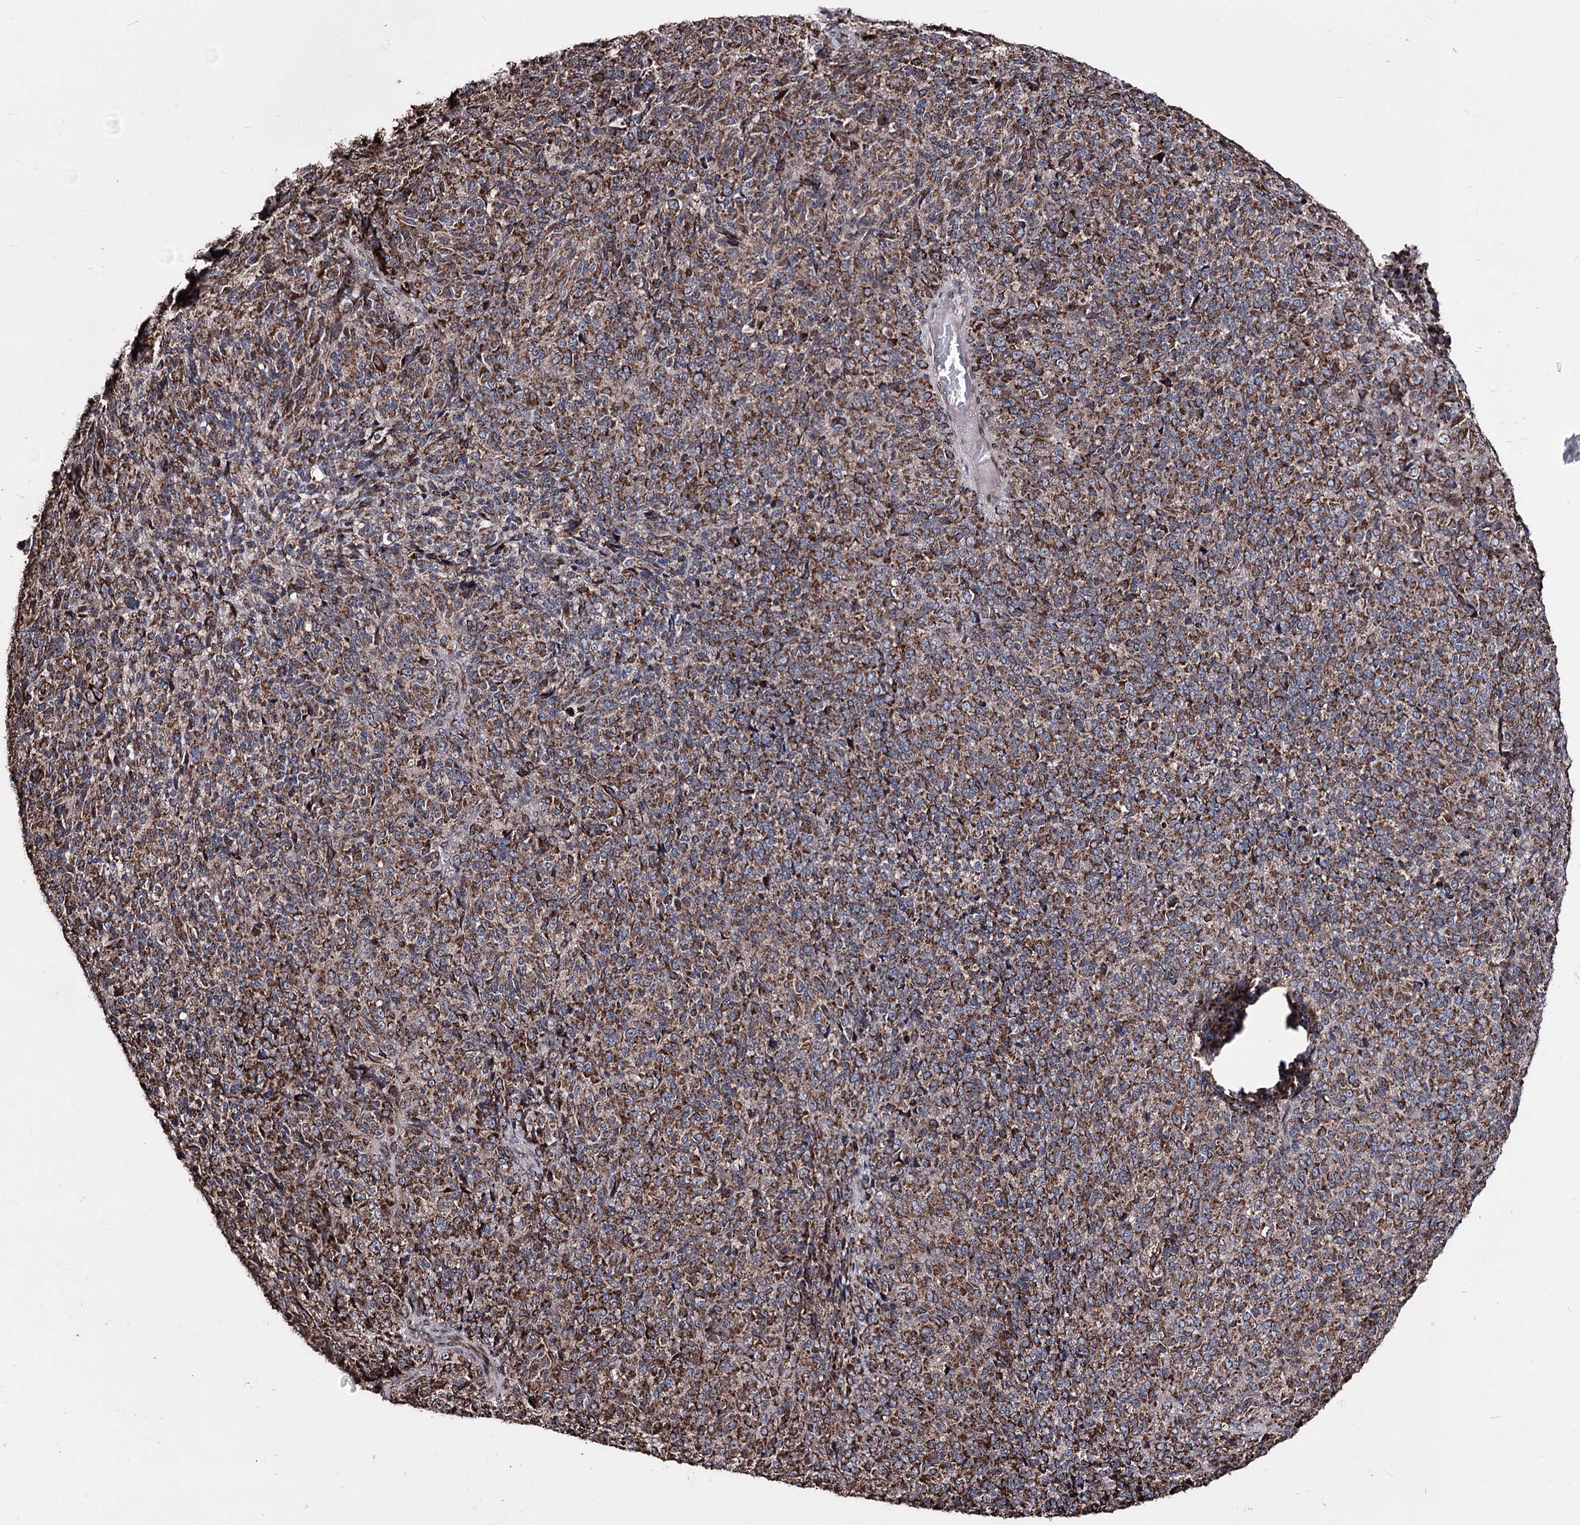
{"staining": {"intensity": "moderate", "quantity": ">75%", "location": "cytoplasmic/membranous"}, "tissue": "melanoma", "cell_type": "Tumor cells", "image_type": "cancer", "snomed": [{"axis": "morphology", "description": "Malignant melanoma, Metastatic site"}, {"axis": "topography", "description": "Brain"}], "caption": "Malignant melanoma (metastatic site) stained with a protein marker displays moderate staining in tumor cells.", "gene": "CREB3L4", "patient": {"sex": "female", "age": 56}}